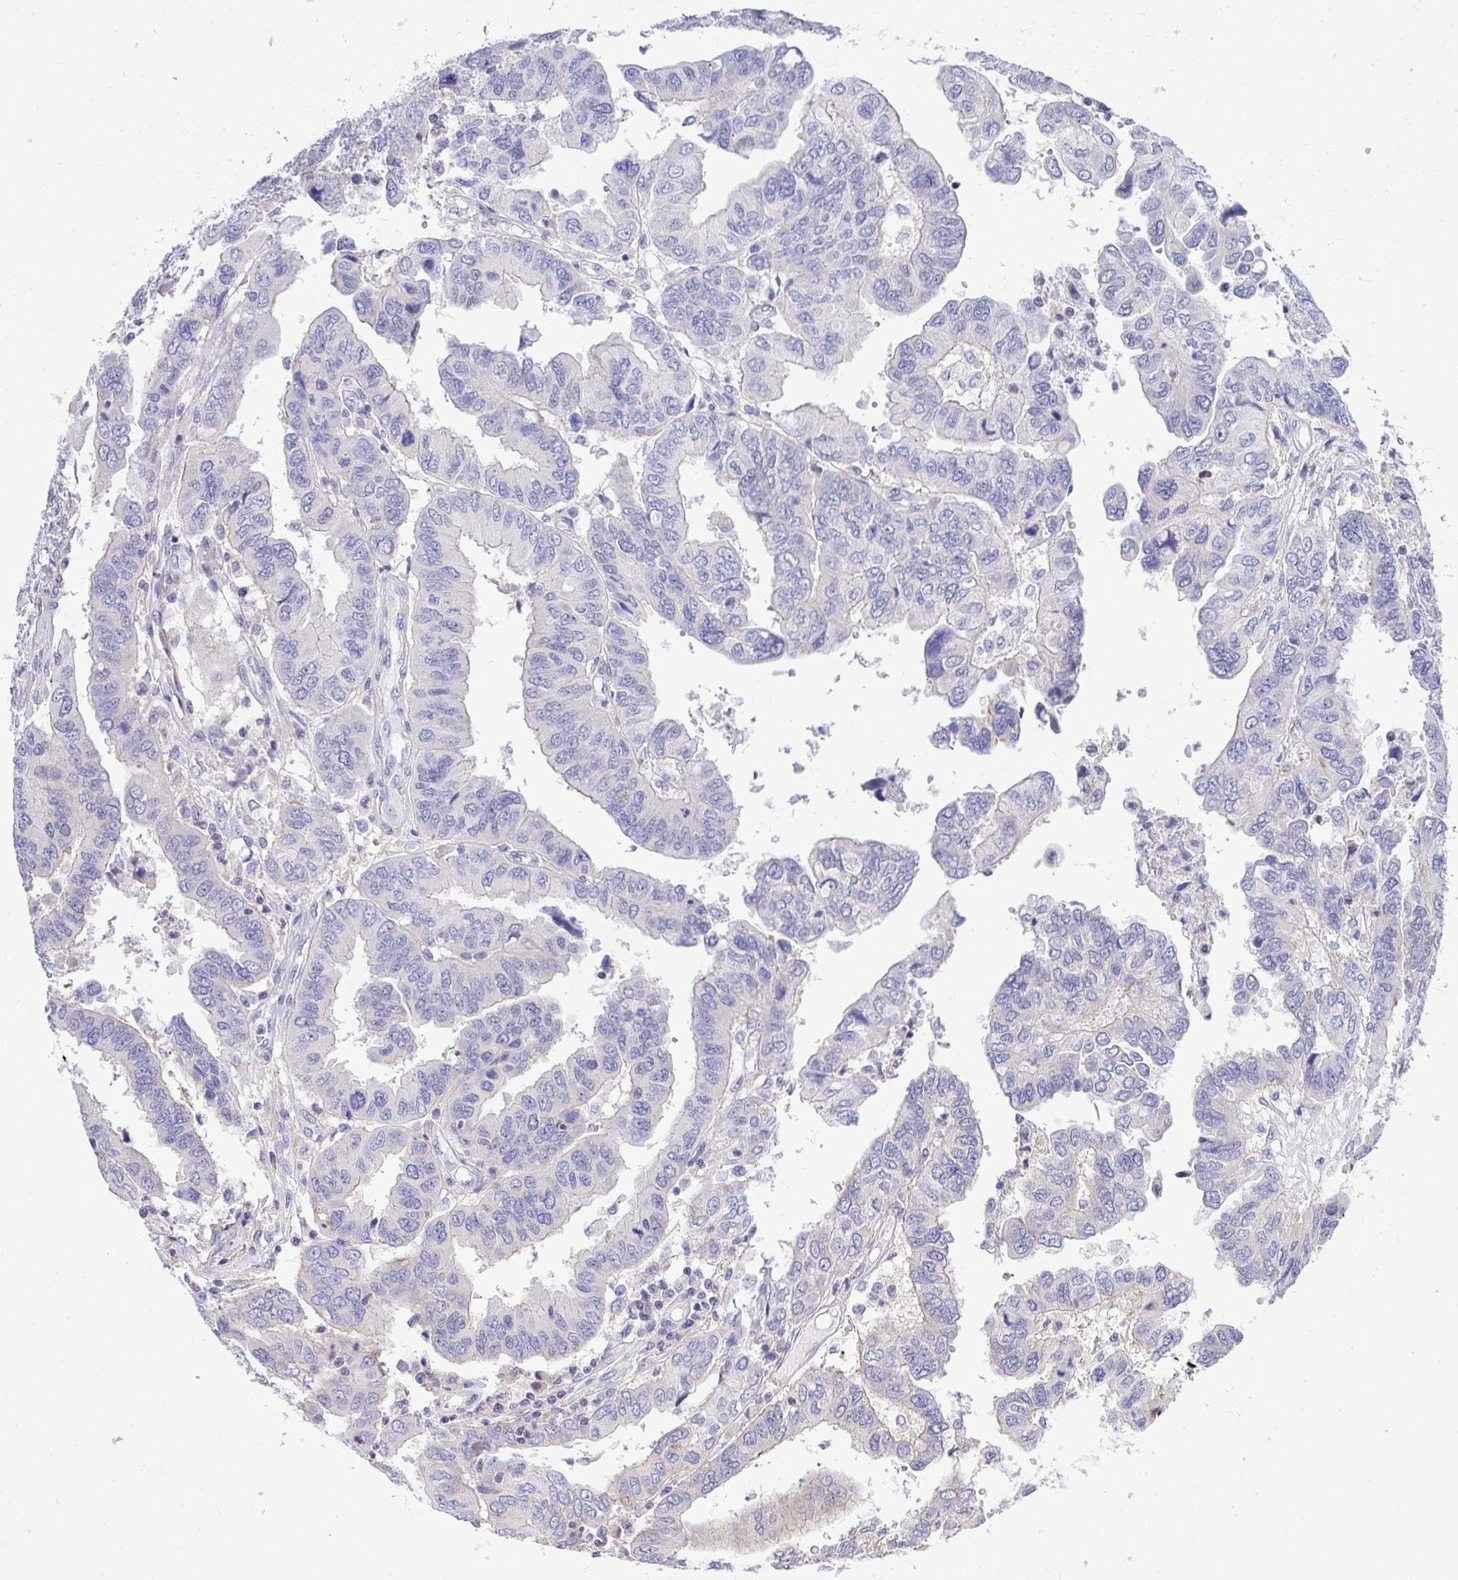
{"staining": {"intensity": "negative", "quantity": "none", "location": "none"}, "tissue": "ovarian cancer", "cell_type": "Tumor cells", "image_type": "cancer", "snomed": [{"axis": "morphology", "description": "Cystadenocarcinoma, serous, NOS"}, {"axis": "topography", "description": "Ovary"}], "caption": "Tumor cells show no significant protein positivity in serous cystadenocarcinoma (ovarian).", "gene": "GRK4", "patient": {"sex": "female", "age": 79}}